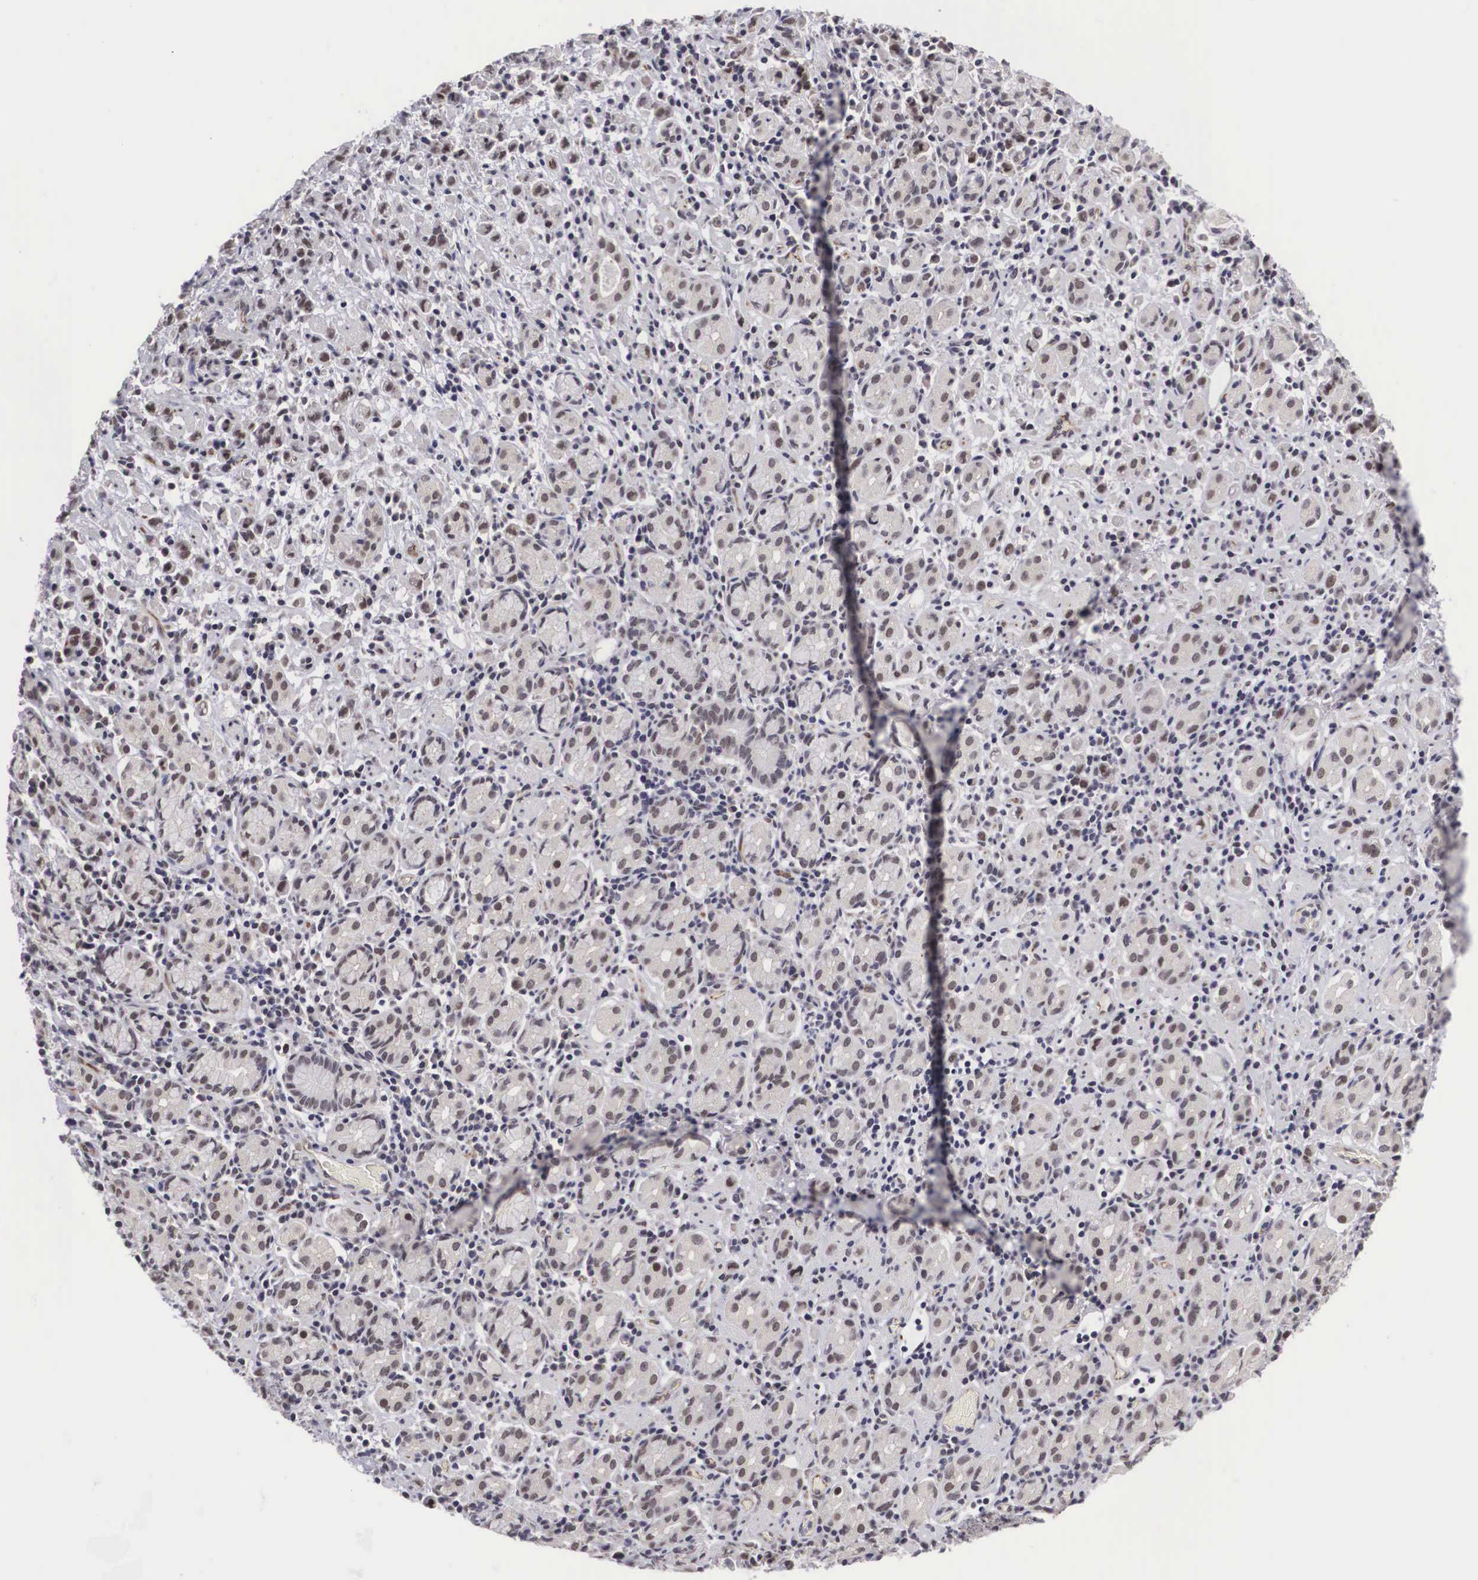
{"staining": {"intensity": "weak", "quantity": "25%-75%", "location": "nuclear"}, "tissue": "stomach cancer", "cell_type": "Tumor cells", "image_type": "cancer", "snomed": [{"axis": "morphology", "description": "Adenocarcinoma, NOS"}, {"axis": "topography", "description": "Stomach, lower"}], "caption": "Human stomach cancer stained with a protein marker reveals weak staining in tumor cells.", "gene": "MORC2", "patient": {"sex": "male", "age": 88}}